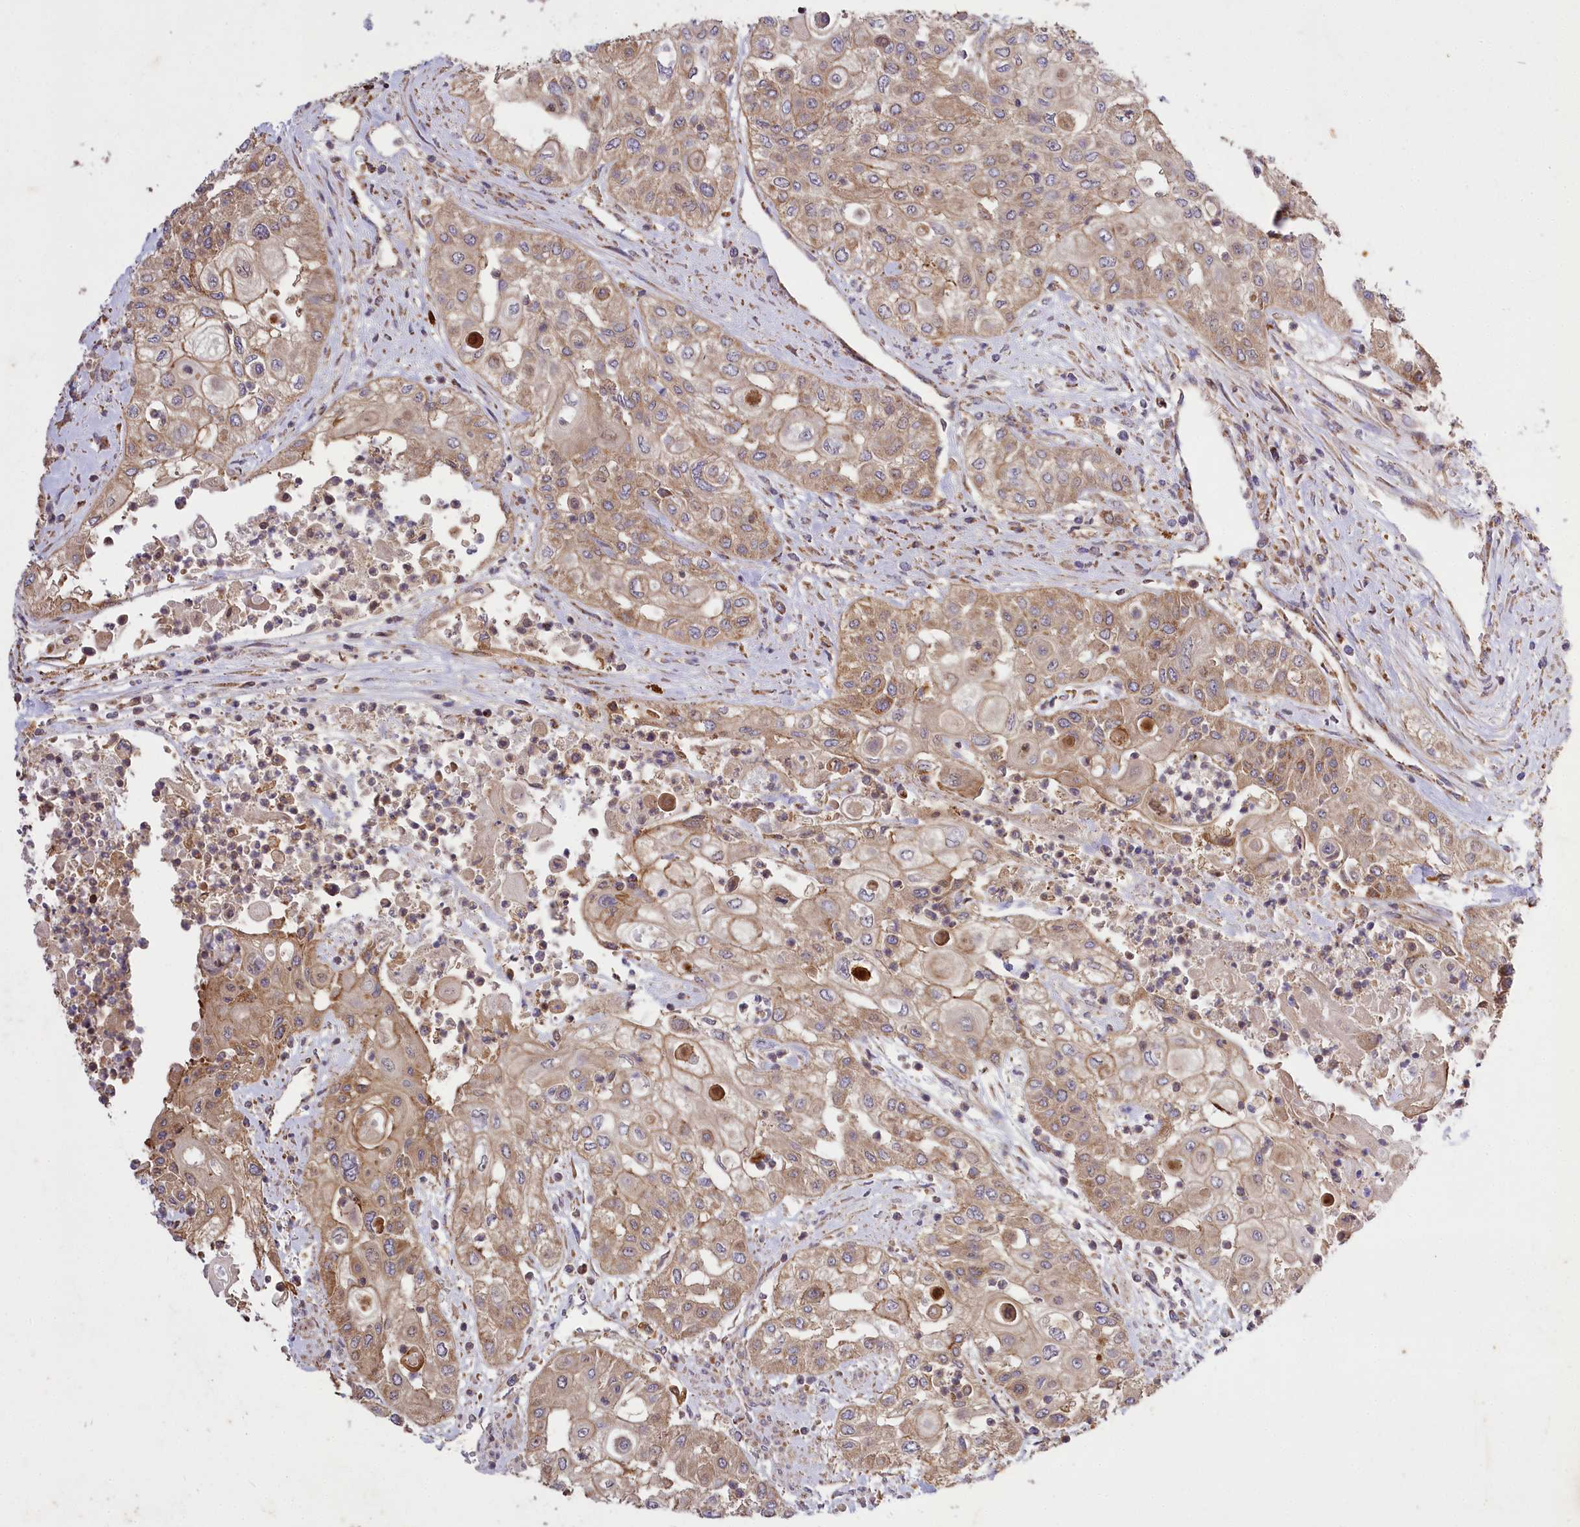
{"staining": {"intensity": "moderate", "quantity": "25%-75%", "location": "cytoplasmic/membranous"}, "tissue": "urothelial cancer", "cell_type": "Tumor cells", "image_type": "cancer", "snomed": [{"axis": "morphology", "description": "Urothelial carcinoma, High grade"}, {"axis": "topography", "description": "Urinary bladder"}], "caption": "Urothelial cancer was stained to show a protein in brown. There is medium levels of moderate cytoplasmic/membranous positivity in about 25%-75% of tumor cells.", "gene": "CARD19", "patient": {"sex": "female", "age": 79}}